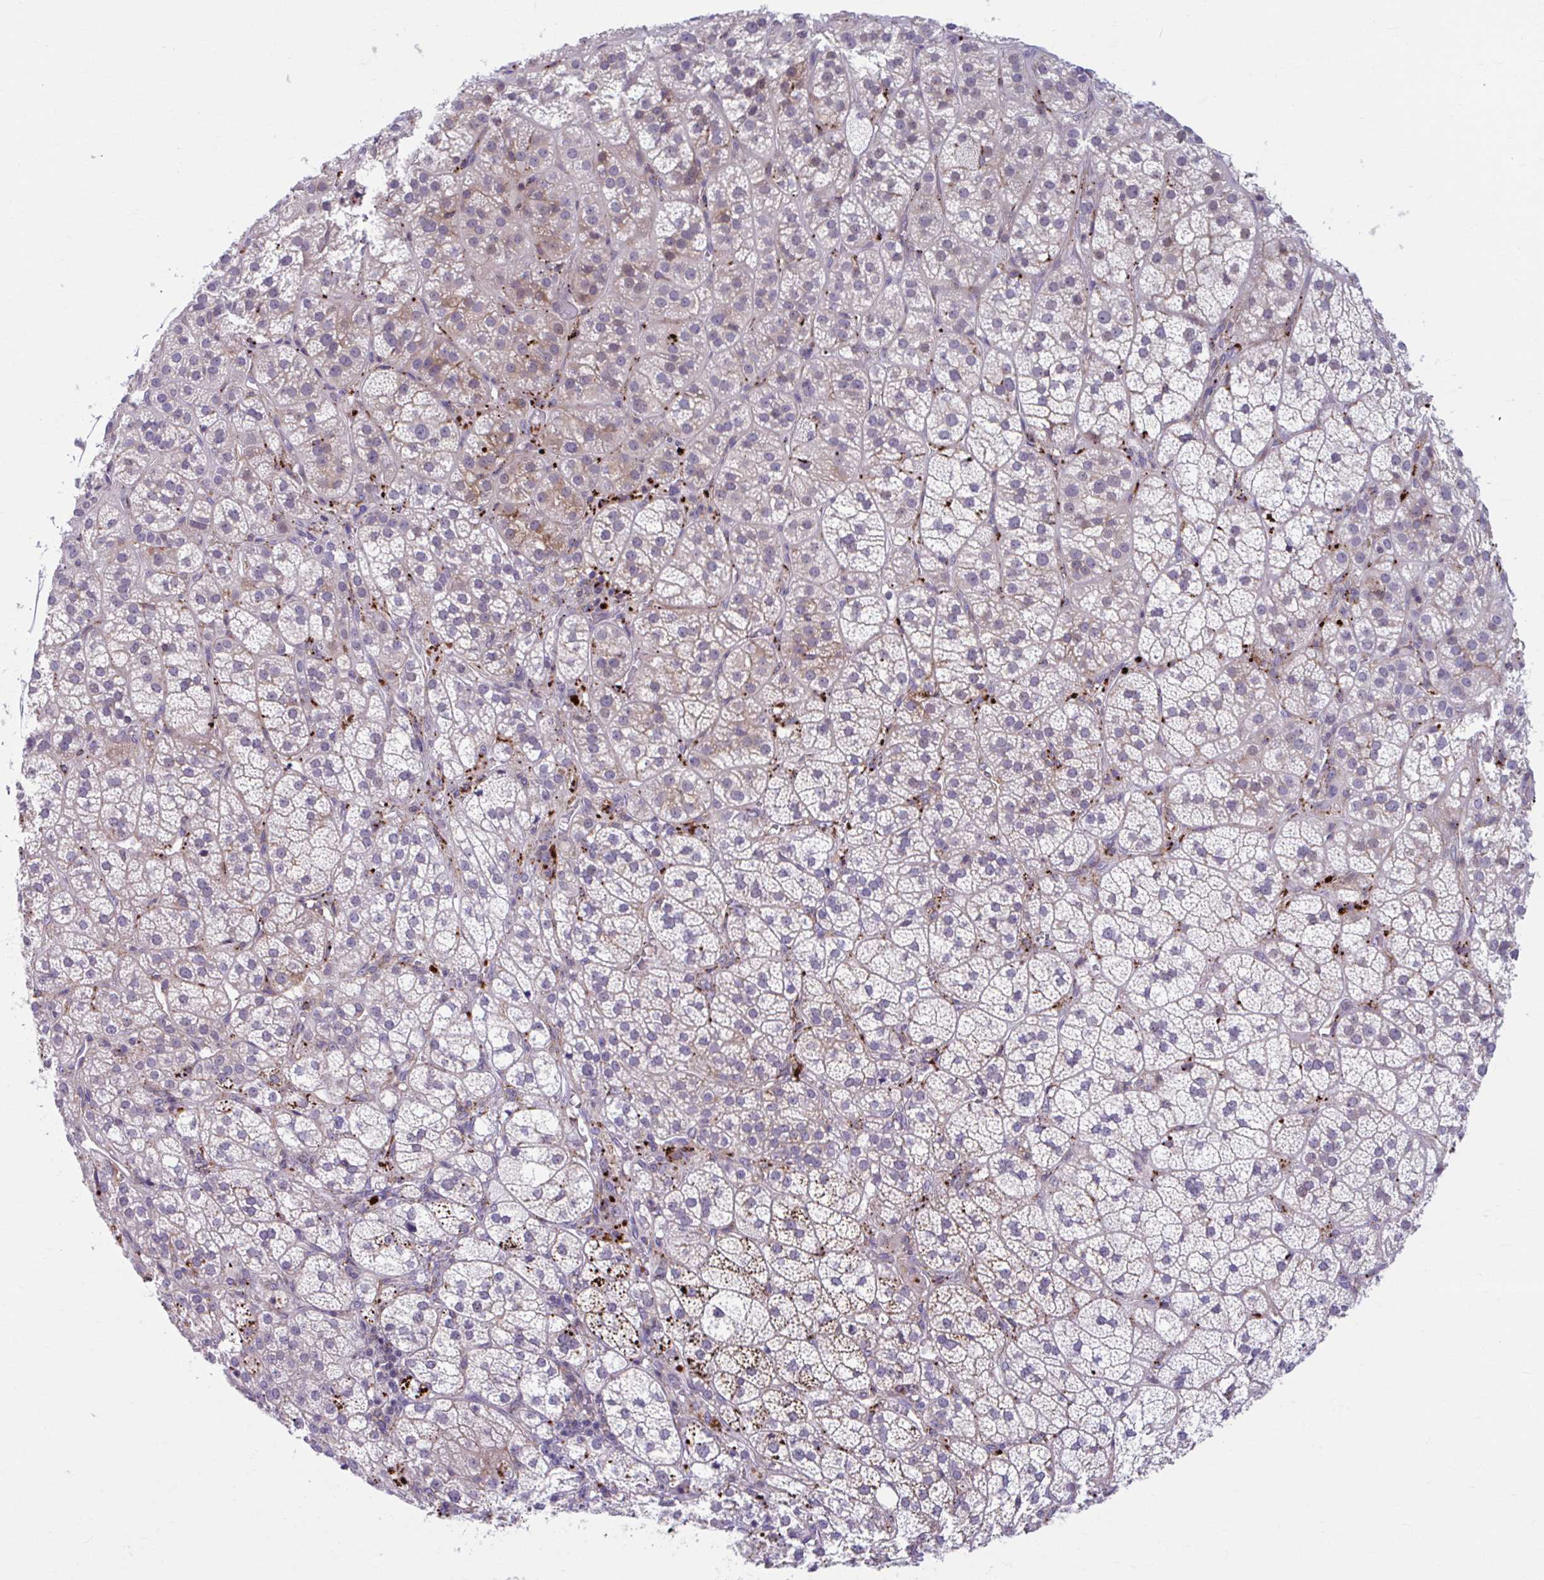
{"staining": {"intensity": "strong", "quantity": "25%-75%", "location": "cytoplasmic/membranous"}, "tissue": "adrenal gland", "cell_type": "Glandular cells", "image_type": "normal", "snomed": [{"axis": "morphology", "description": "Normal tissue, NOS"}, {"axis": "topography", "description": "Adrenal gland"}], "caption": "High-power microscopy captured an immunohistochemistry image of normal adrenal gland, revealing strong cytoplasmic/membranous expression in approximately 25%-75% of glandular cells. The protein is shown in brown color, while the nuclei are stained blue.", "gene": "ADAT3", "patient": {"sex": "female", "age": 60}}